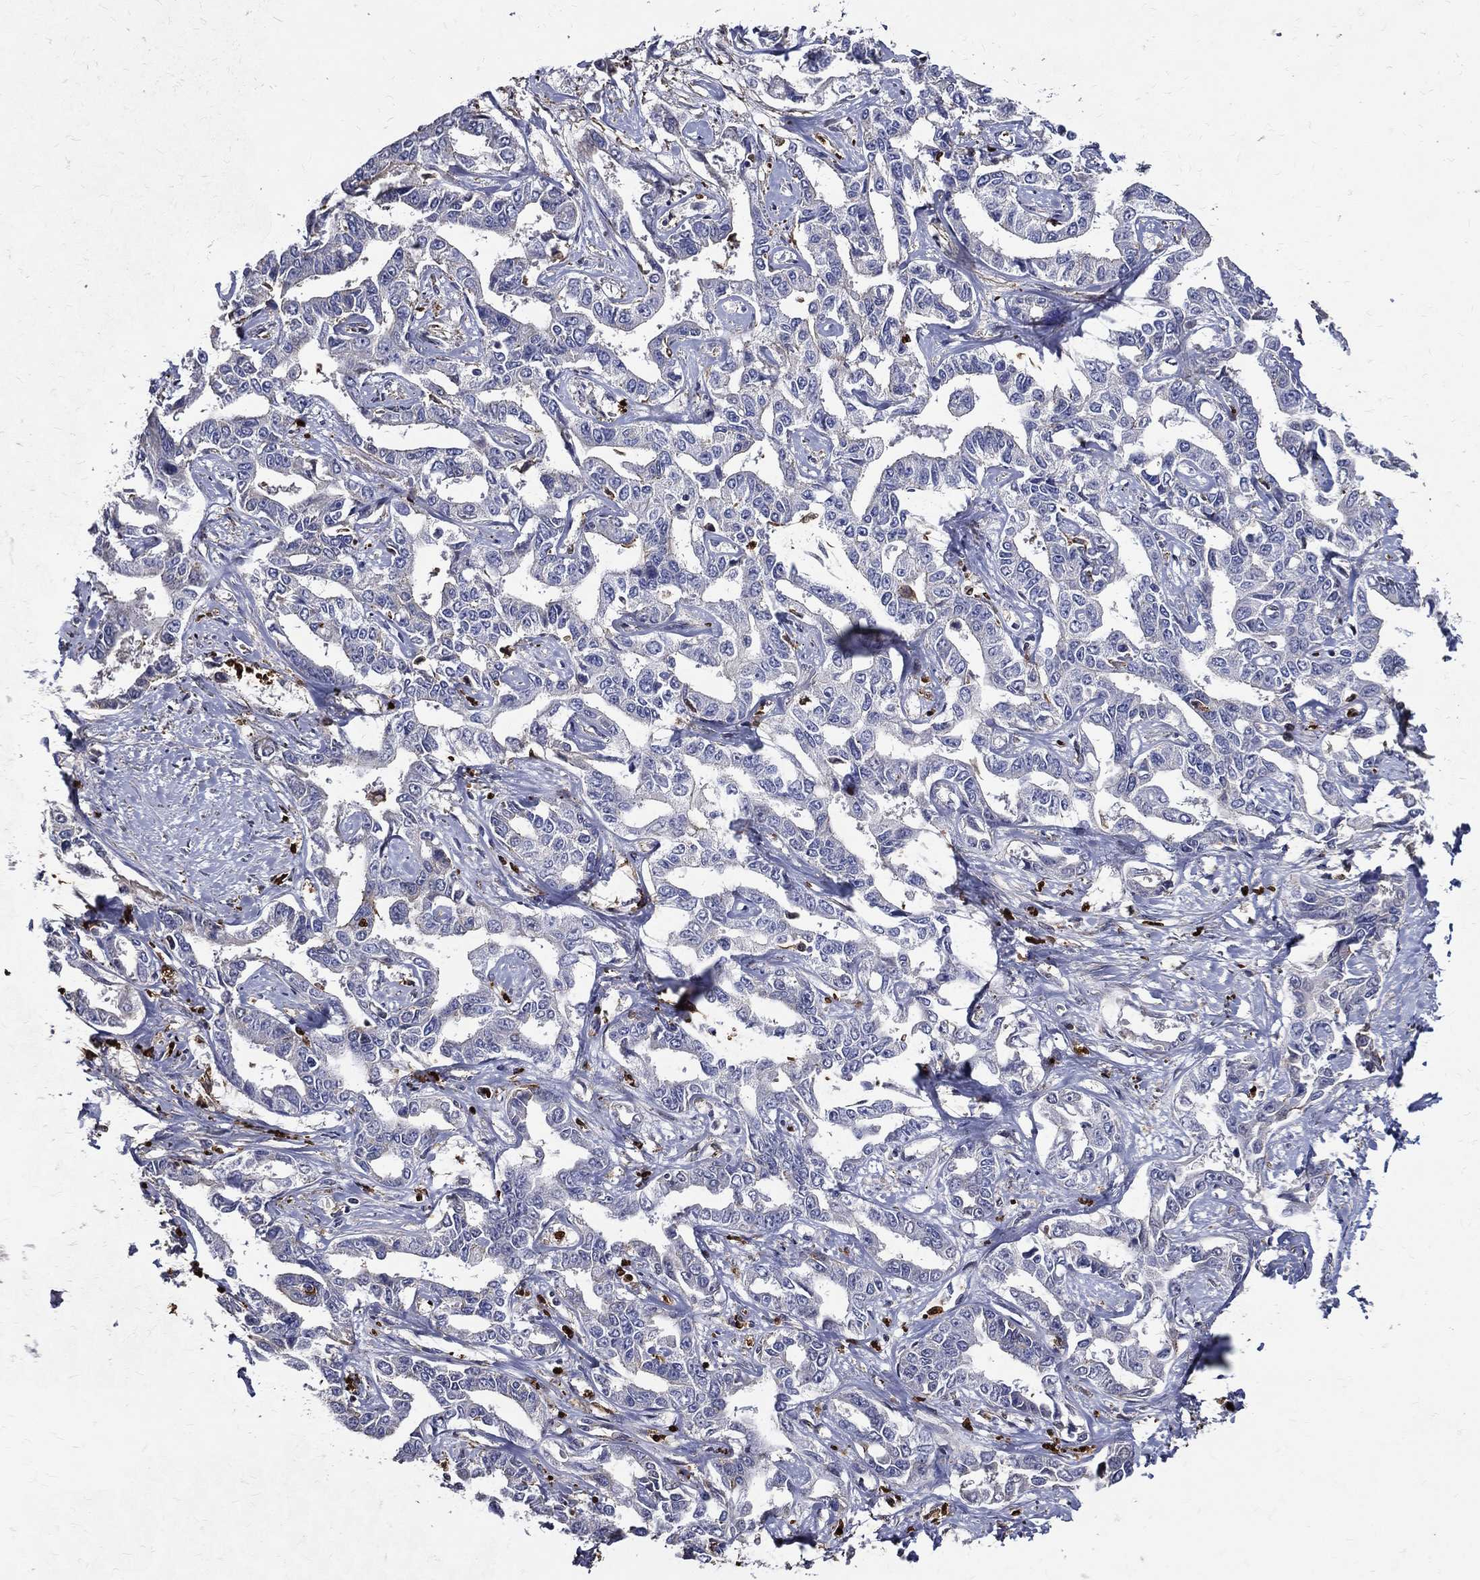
{"staining": {"intensity": "negative", "quantity": "none", "location": "none"}, "tissue": "liver cancer", "cell_type": "Tumor cells", "image_type": "cancer", "snomed": [{"axis": "morphology", "description": "Cholangiocarcinoma"}, {"axis": "topography", "description": "Liver"}], "caption": "Tumor cells are negative for protein expression in human cholangiocarcinoma (liver).", "gene": "GPR171", "patient": {"sex": "male", "age": 59}}